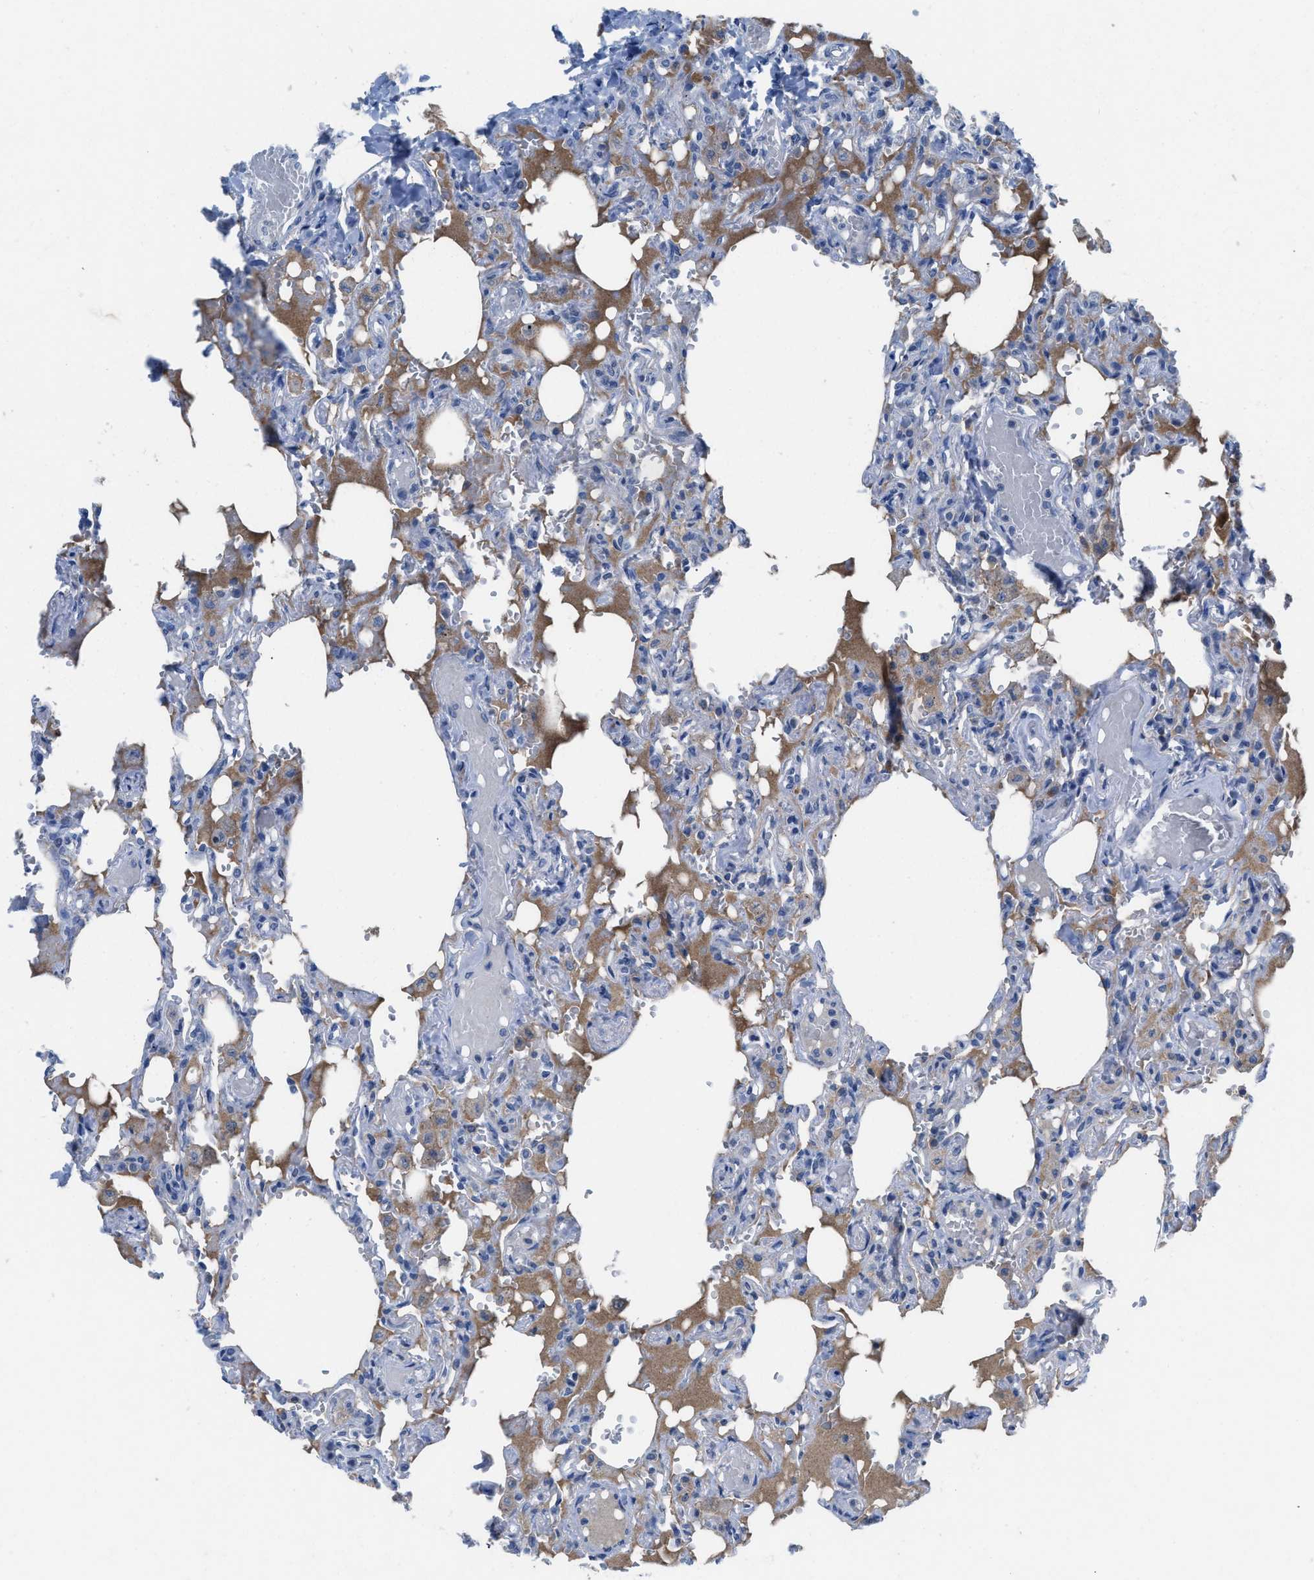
{"staining": {"intensity": "negative", "quantity": "none", "location": "none"}, "tissue": "lung", "cell_type": "Alveolar cells", "image_type": "normal", "snomed": [{"axis": "morphology", "description": "Normal tissue, NOS"}, {"axis": "topography", "description": "Lung"}], "caption": "IHC of benign human lung shows no expression in alveolar cells. (Stains: DAB immunohistochemistry with hematoxylin counter stain, Microscopy: brightfield microscopy at high magnification).", "gene": "HPX", "patient": {"sex": "male", "age": 21}}